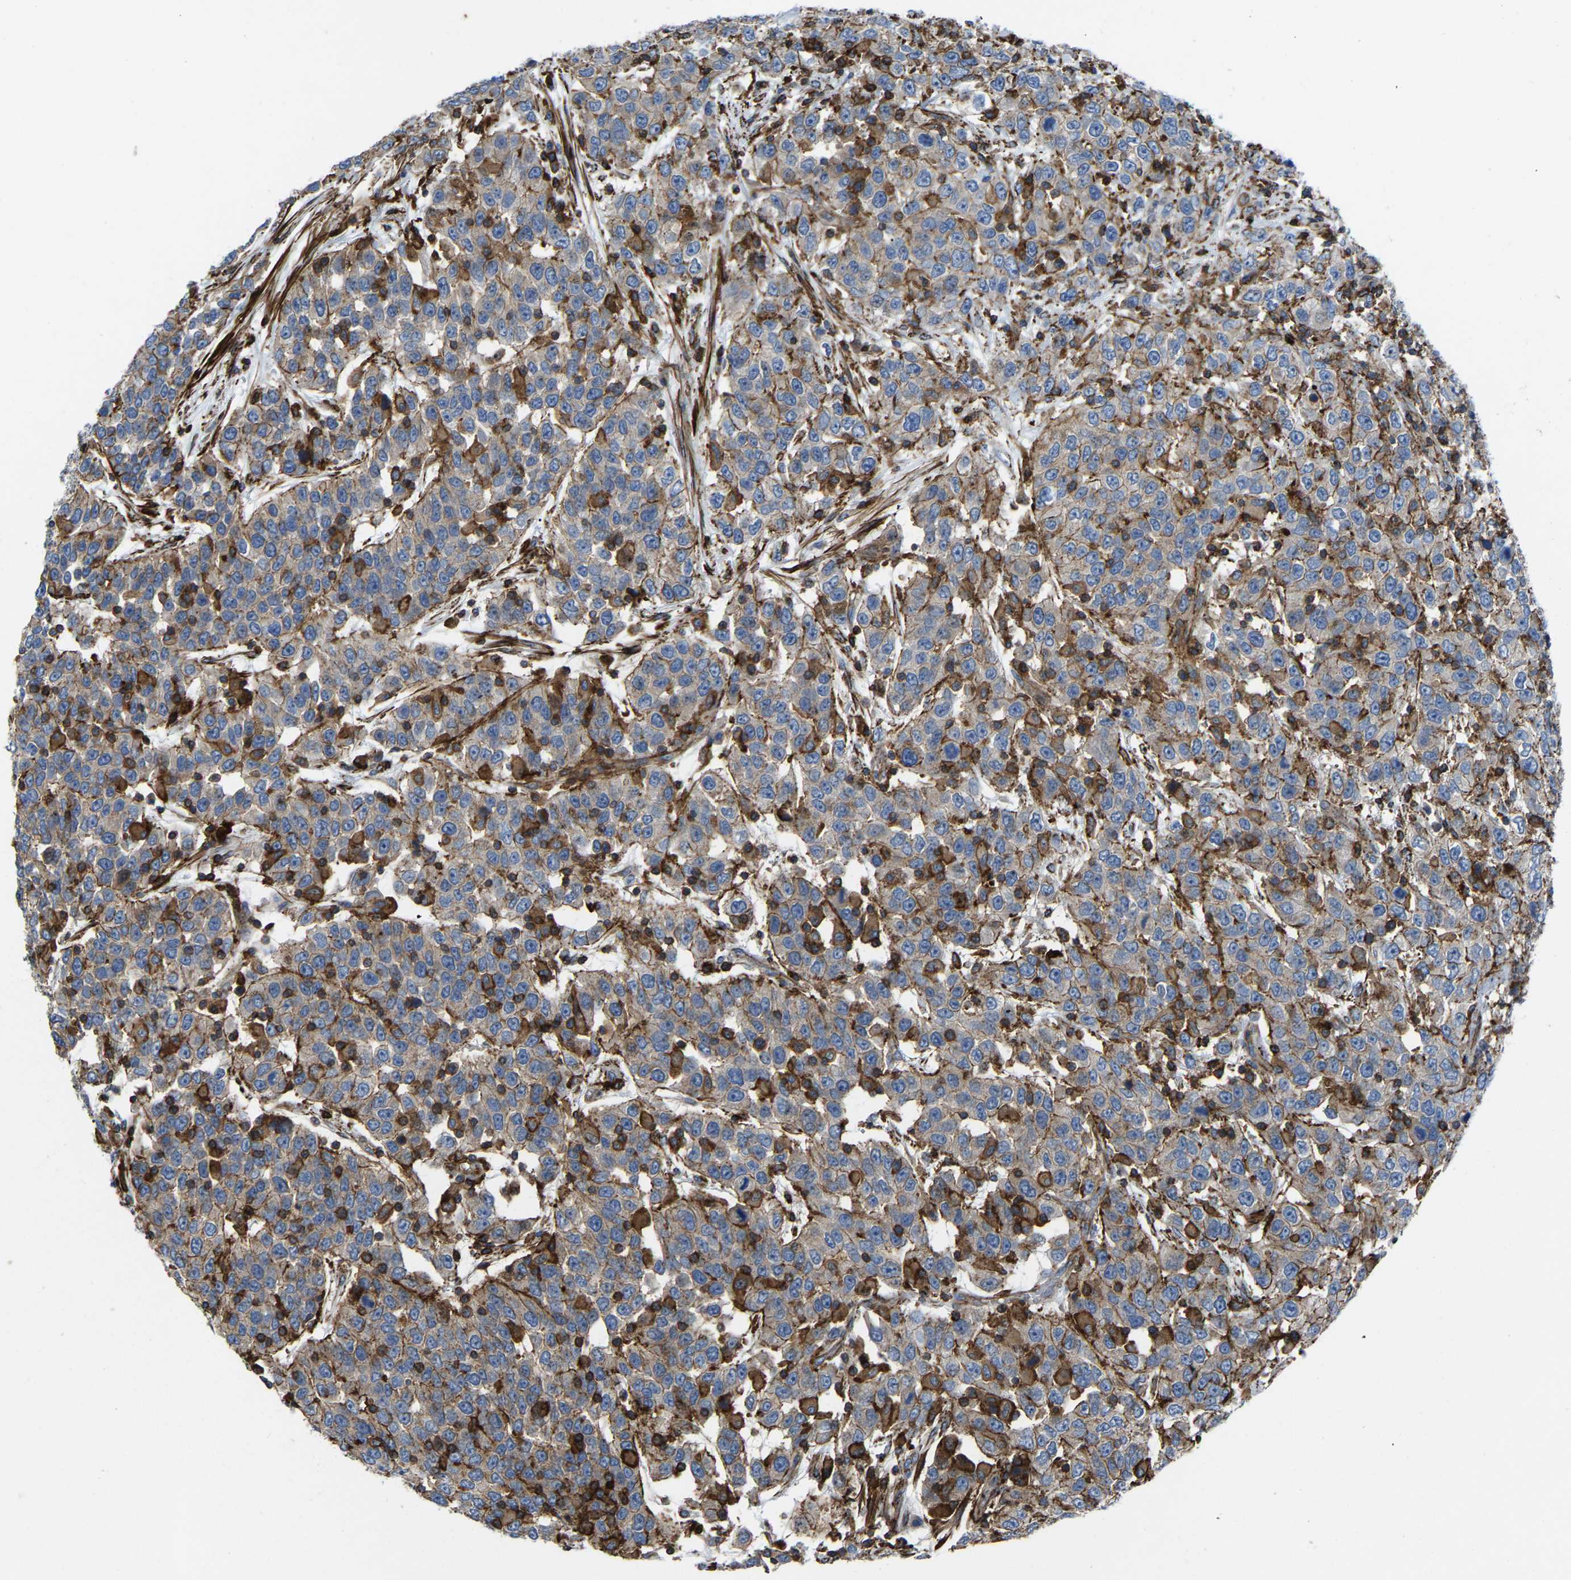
{"staining": {"intensity": "moderate", "quantity": "<25%", "location": "cytoplasmic/membranous"}, "tissue": "urothelial cancer", "cell_type": "Tumor cells", "image_type": "cancer", "snomed": [{"axis": "morphology", "description": "Urothelial carcinoma, High grade"}, {"axis": "topography", "description": "Urinary bladder"}], "caption": "A micrograph of urothelial cancer stained for a protein reveals moderate cytoplasmic/membranous brown staining in tumor cells.", "gene": "AGPAT2", "patient": {"sex": "female", "age": 80}}